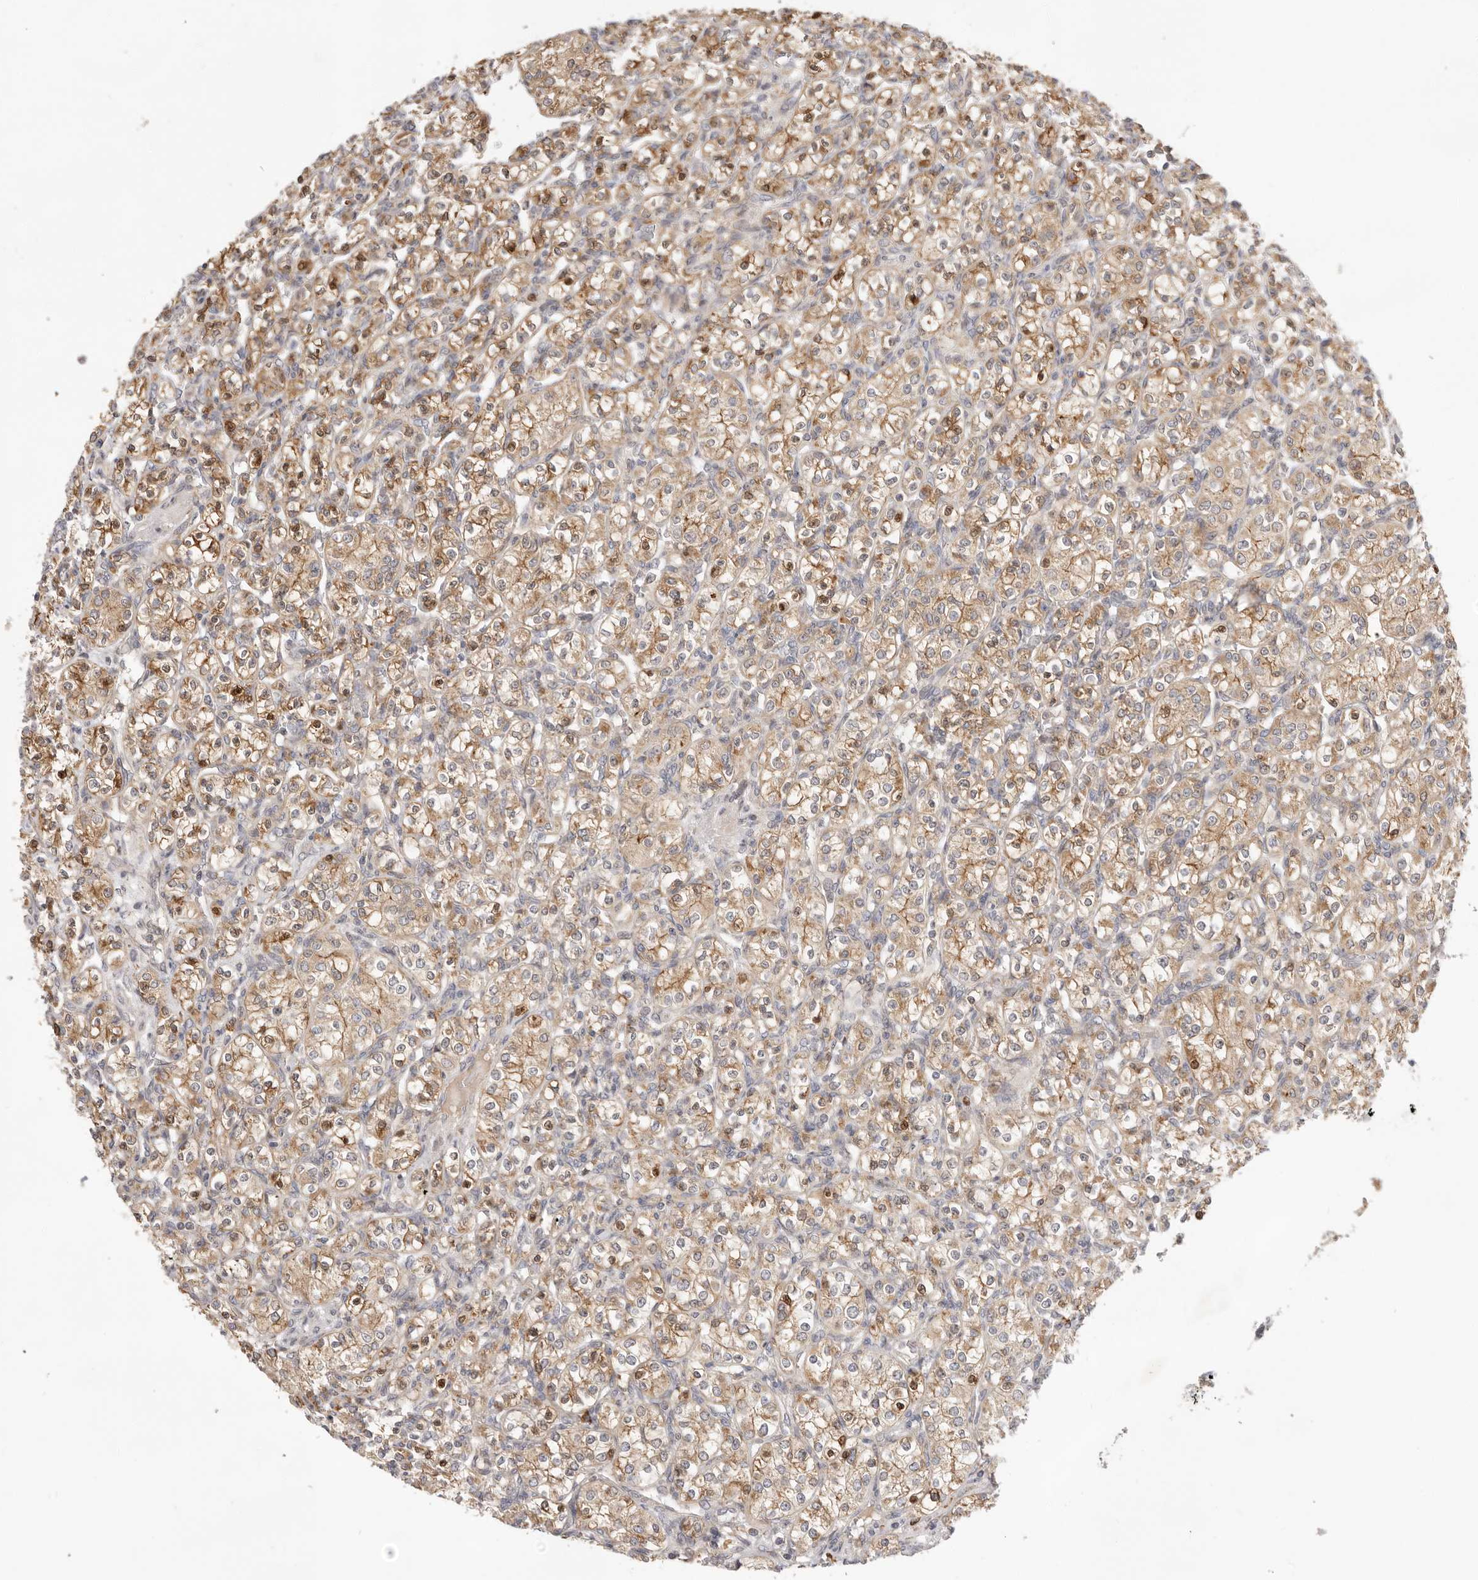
{"staining": {"intensity": "moderate", "quantity": ">75%", "location": "cytoplasmic/membranous"}, "tissue": "renal cancer", "cell_type": "Tumor cells", "image_type": "cancer", "snomed": [{"axis": "morphology", "description": "Adenocarcinoma, NOS"}, {"axis": "topography", "description": "Kidney"}], "caption": "Immunohistochemical staining of human adenocarcinoma (renal) demonstrates medium levels of moderate cytoplasmic/membranous protein staining in about >75% of tumor cells.", "gene": "USH1C", "patient": {"sex": "male", "age": 77}}